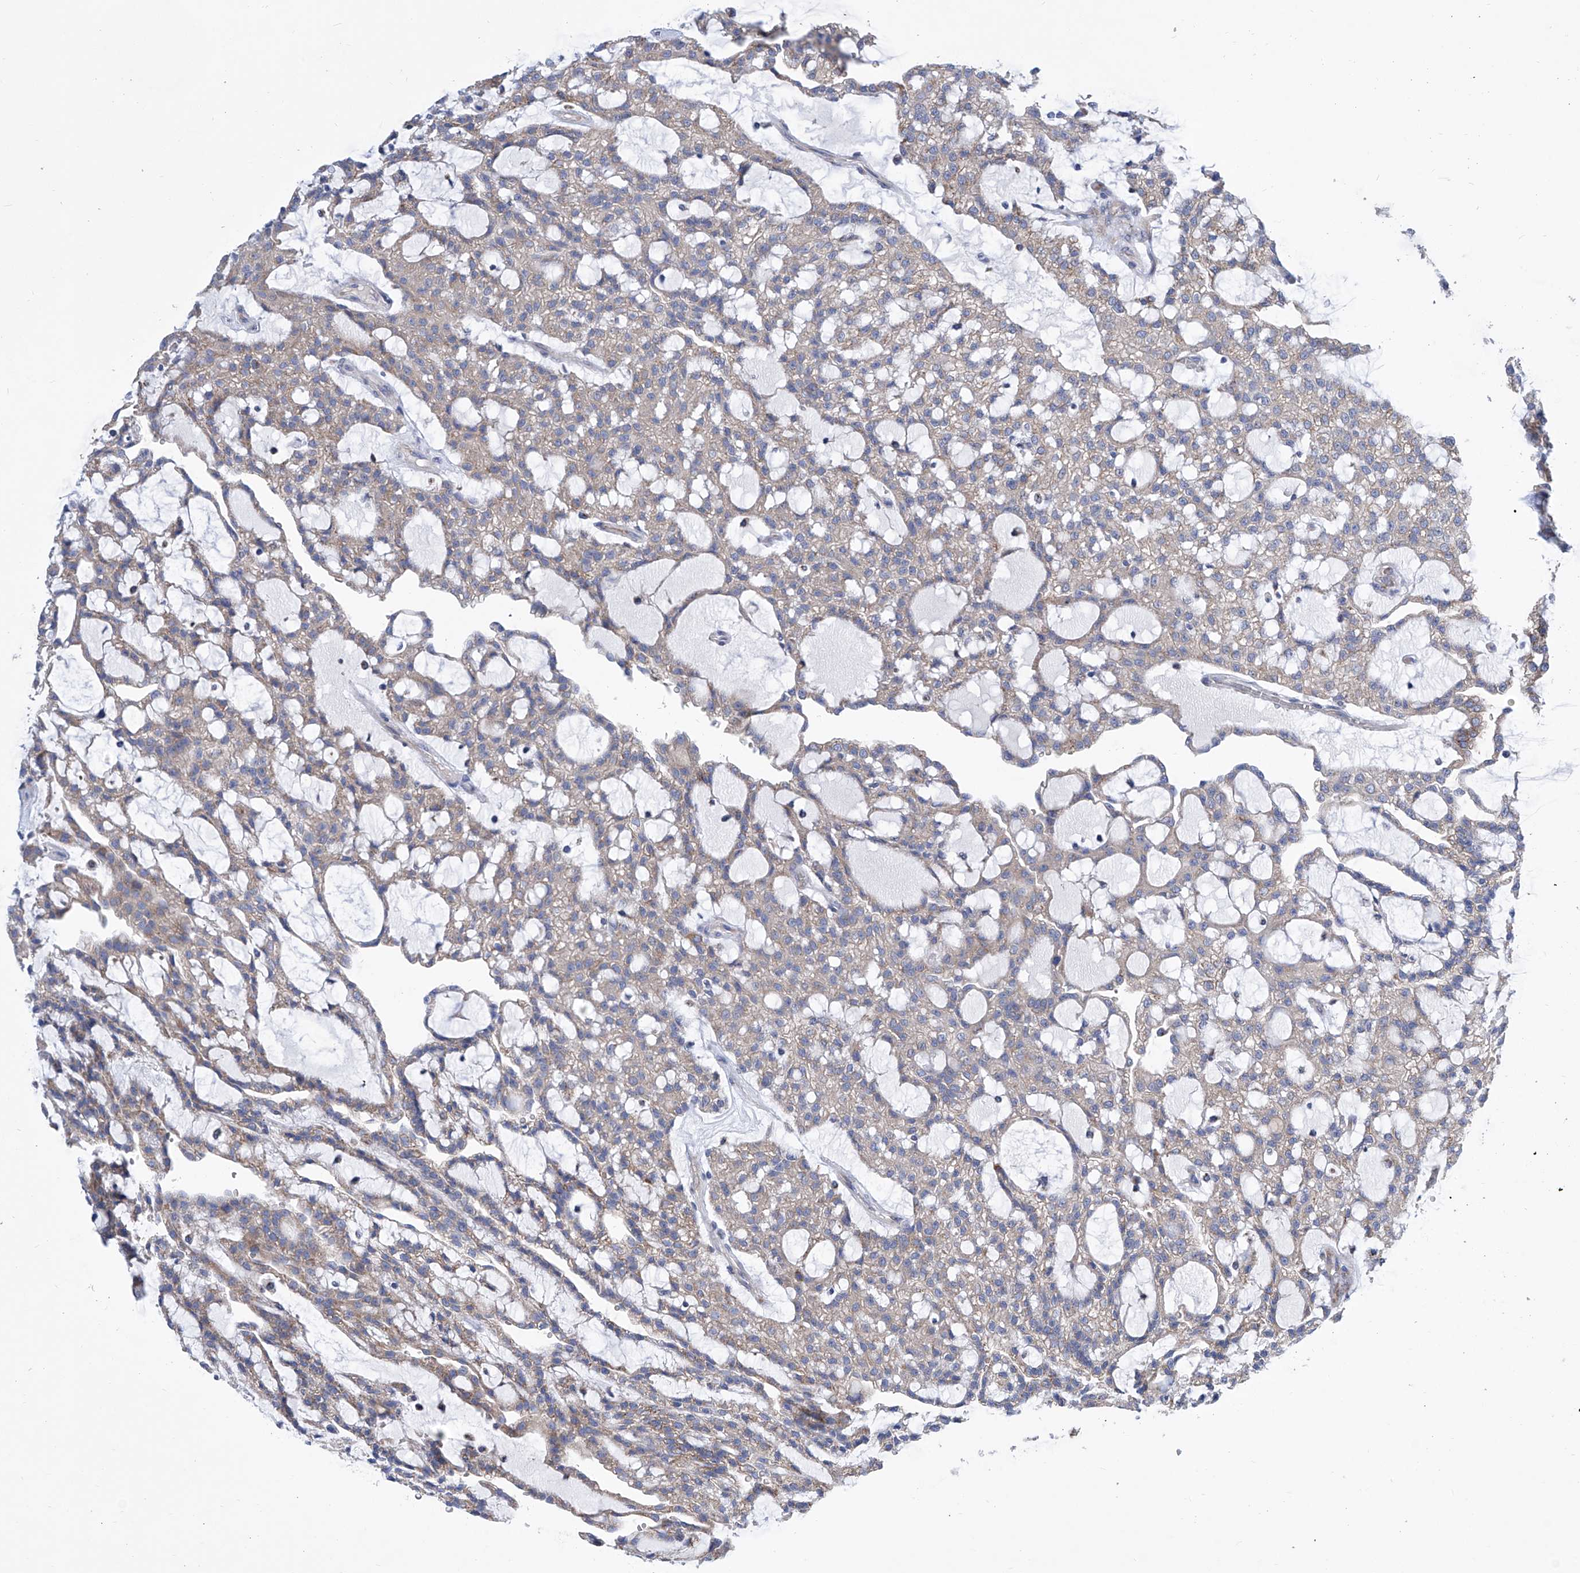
{"staining": {"intensity": "weak", "quantity": "<25%", "location": "cytoplasmic/membranous"}, "tissue": "renal cancer", "cell_type": "Tumor cells", "image_type": "cancer", "snomed": [{"axis": "morphology", "description": "Adenocarcinoma, NOS"}, {"axis": "topography", "description": "Kidney"}], "caption": "Renal cancer (adenocarcinoma) stained for a protein using immunohistochemistry exhibits no staining tumor cells.", "gene": "TJAP1", "patient": {"sex": "male", "age": 63}}